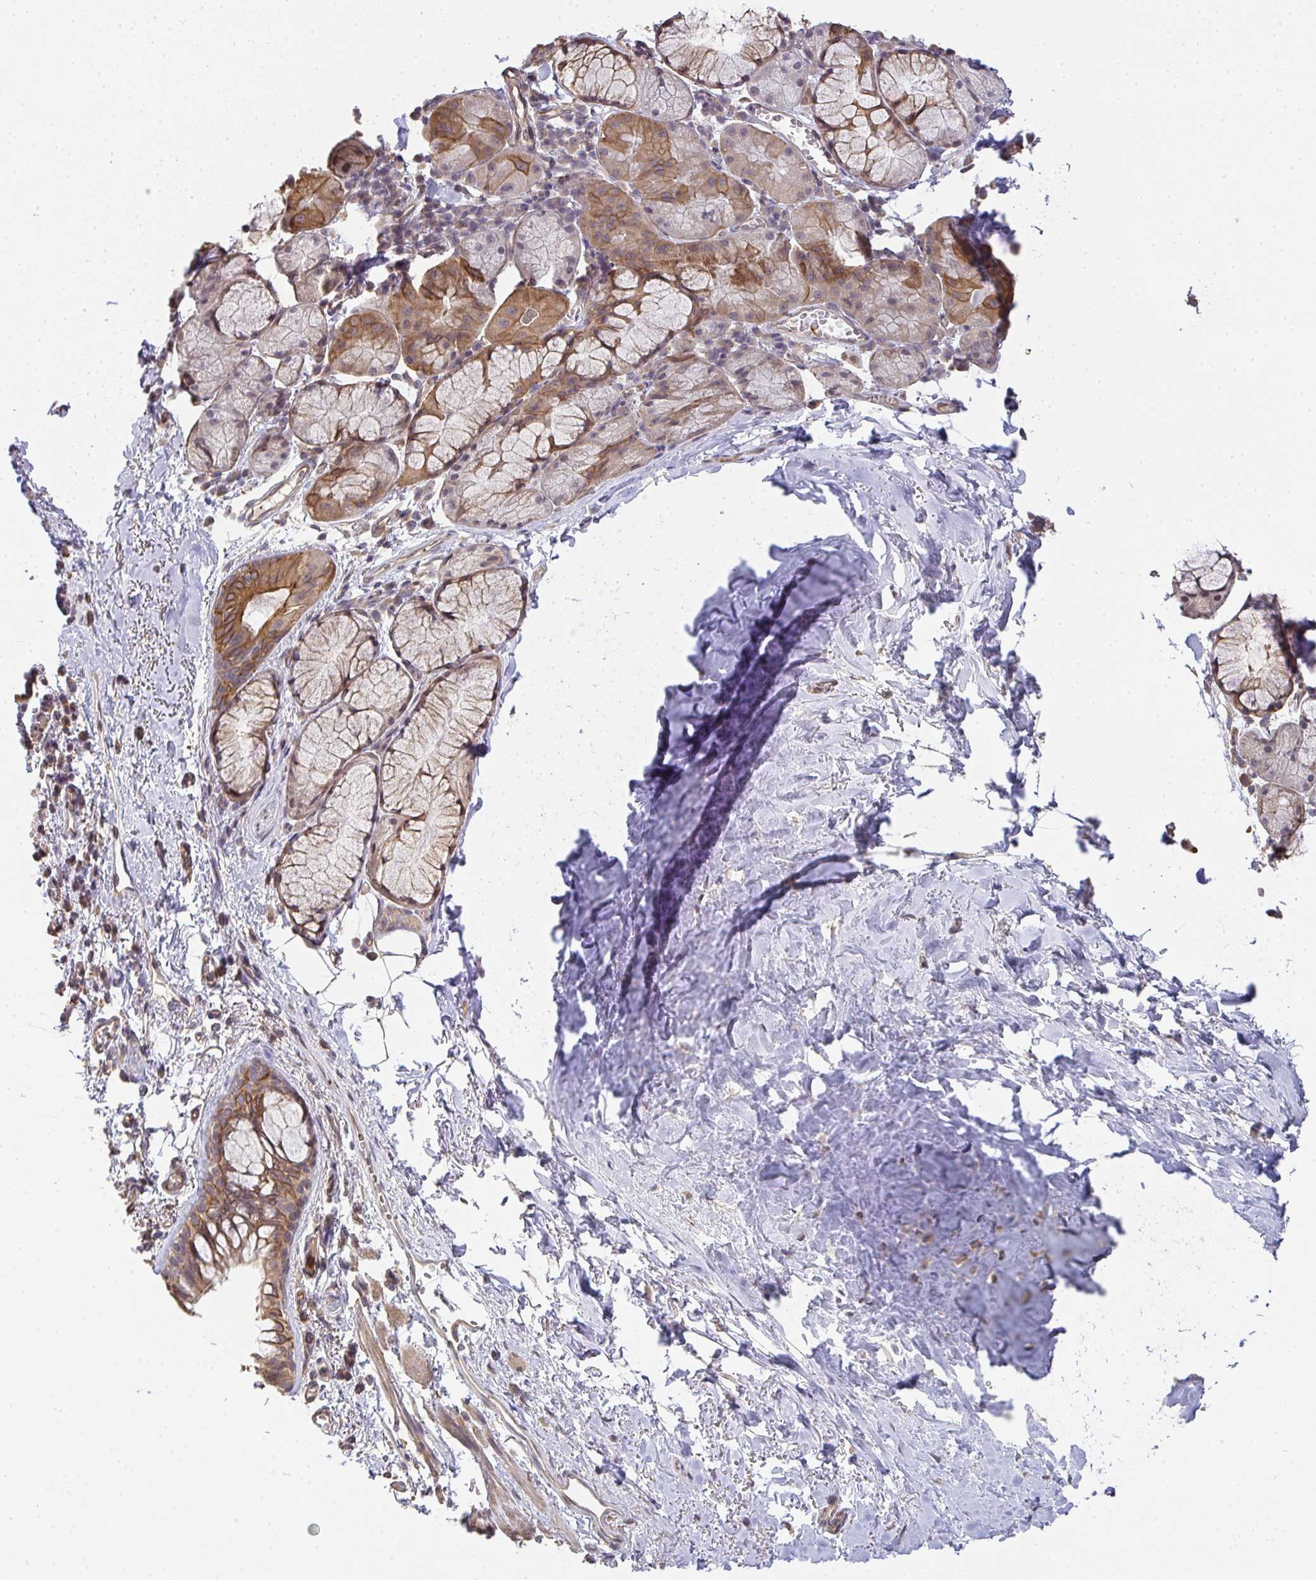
{"staining": {"intensity": "moderate", "quantity": ">75%", "location": "cytoplasmic/membranous"}, "tissue": "bronchus", "cell_type": "Respiratory epithelial cells", "image_type": "normal", "snomed": [{"axis": "morphology", "description": "Normal tissue, NOS"}, {"axis": "topography", "description": "Cartilage tissue"}, {"axis": "topography", "description": "Bronchus"}], "caption": "An immunohistochemistry image of benign tissue is shown. Protein staining in brown labels moderate cytoplasmic/membranous positivity in bronchus within respiratory epithelial cells. The protein of interest is stained brown, and the nuclei are stained in blue (DAB (3,3'-diaminobenzidine) IHC with brightfield microscopy, high magnification).", "gene": "EEF1AKMT1", "patient": {"sex": "male", "age": 78}}